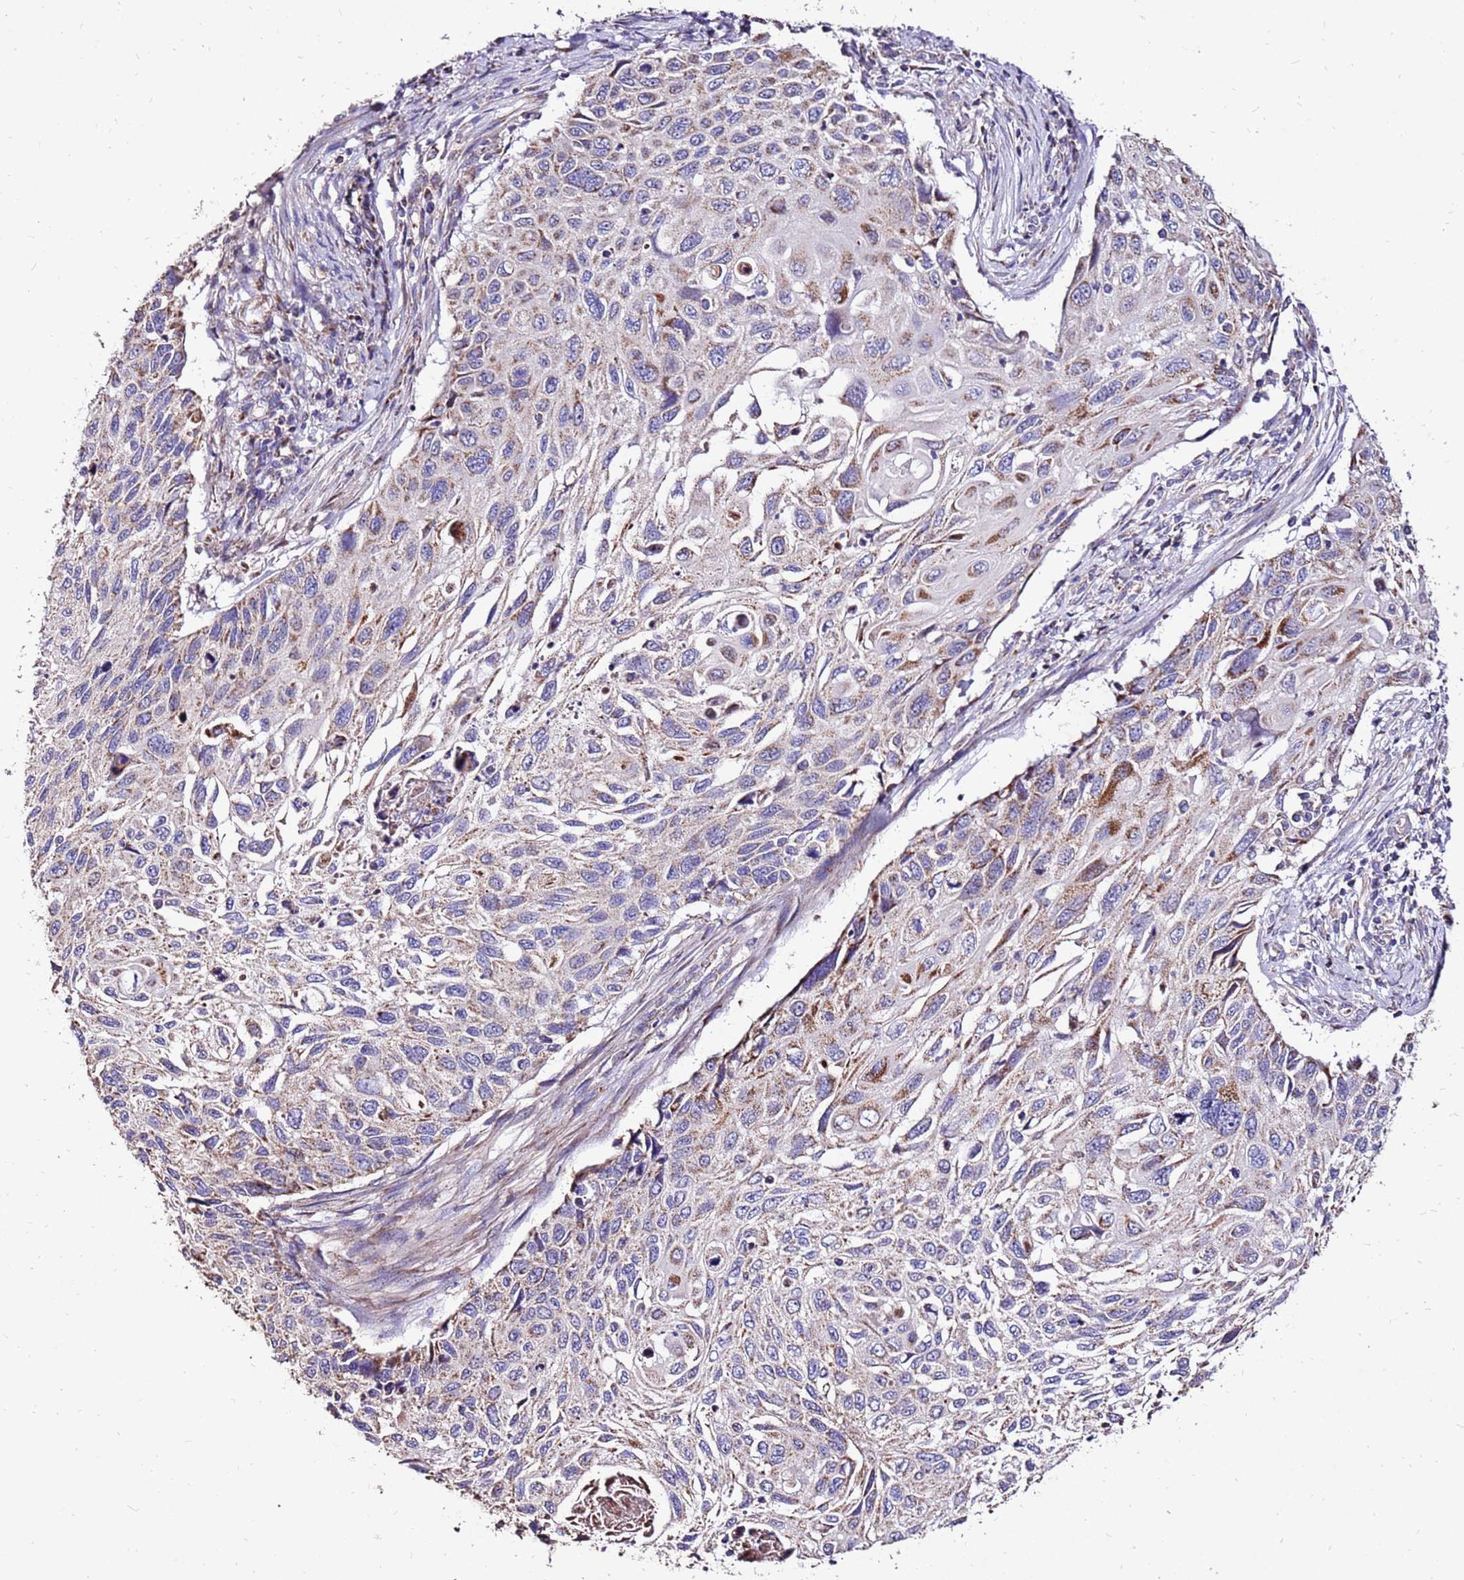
{"staining": {"intensity": "weak", "quantity": "25%-75%", "location": "cytoplasmic/membranous"}, "tissue": "cervical cancer", "cell_type": "Tumor cells", "image_type": "cancer", "snomed": [{"axis": "morphology", "description": "Squamous cell carcinoma, NOS"}, {"axis": "topography", "description": "Cervix"}], "caption": "This is a micrograph of IHC staining of cervical cancer, which shows weak staining in the cytoplasmic/membranous of tumor cells.", "gene": "SPSB3", "patient": {"sex": "female", "age": 70}}